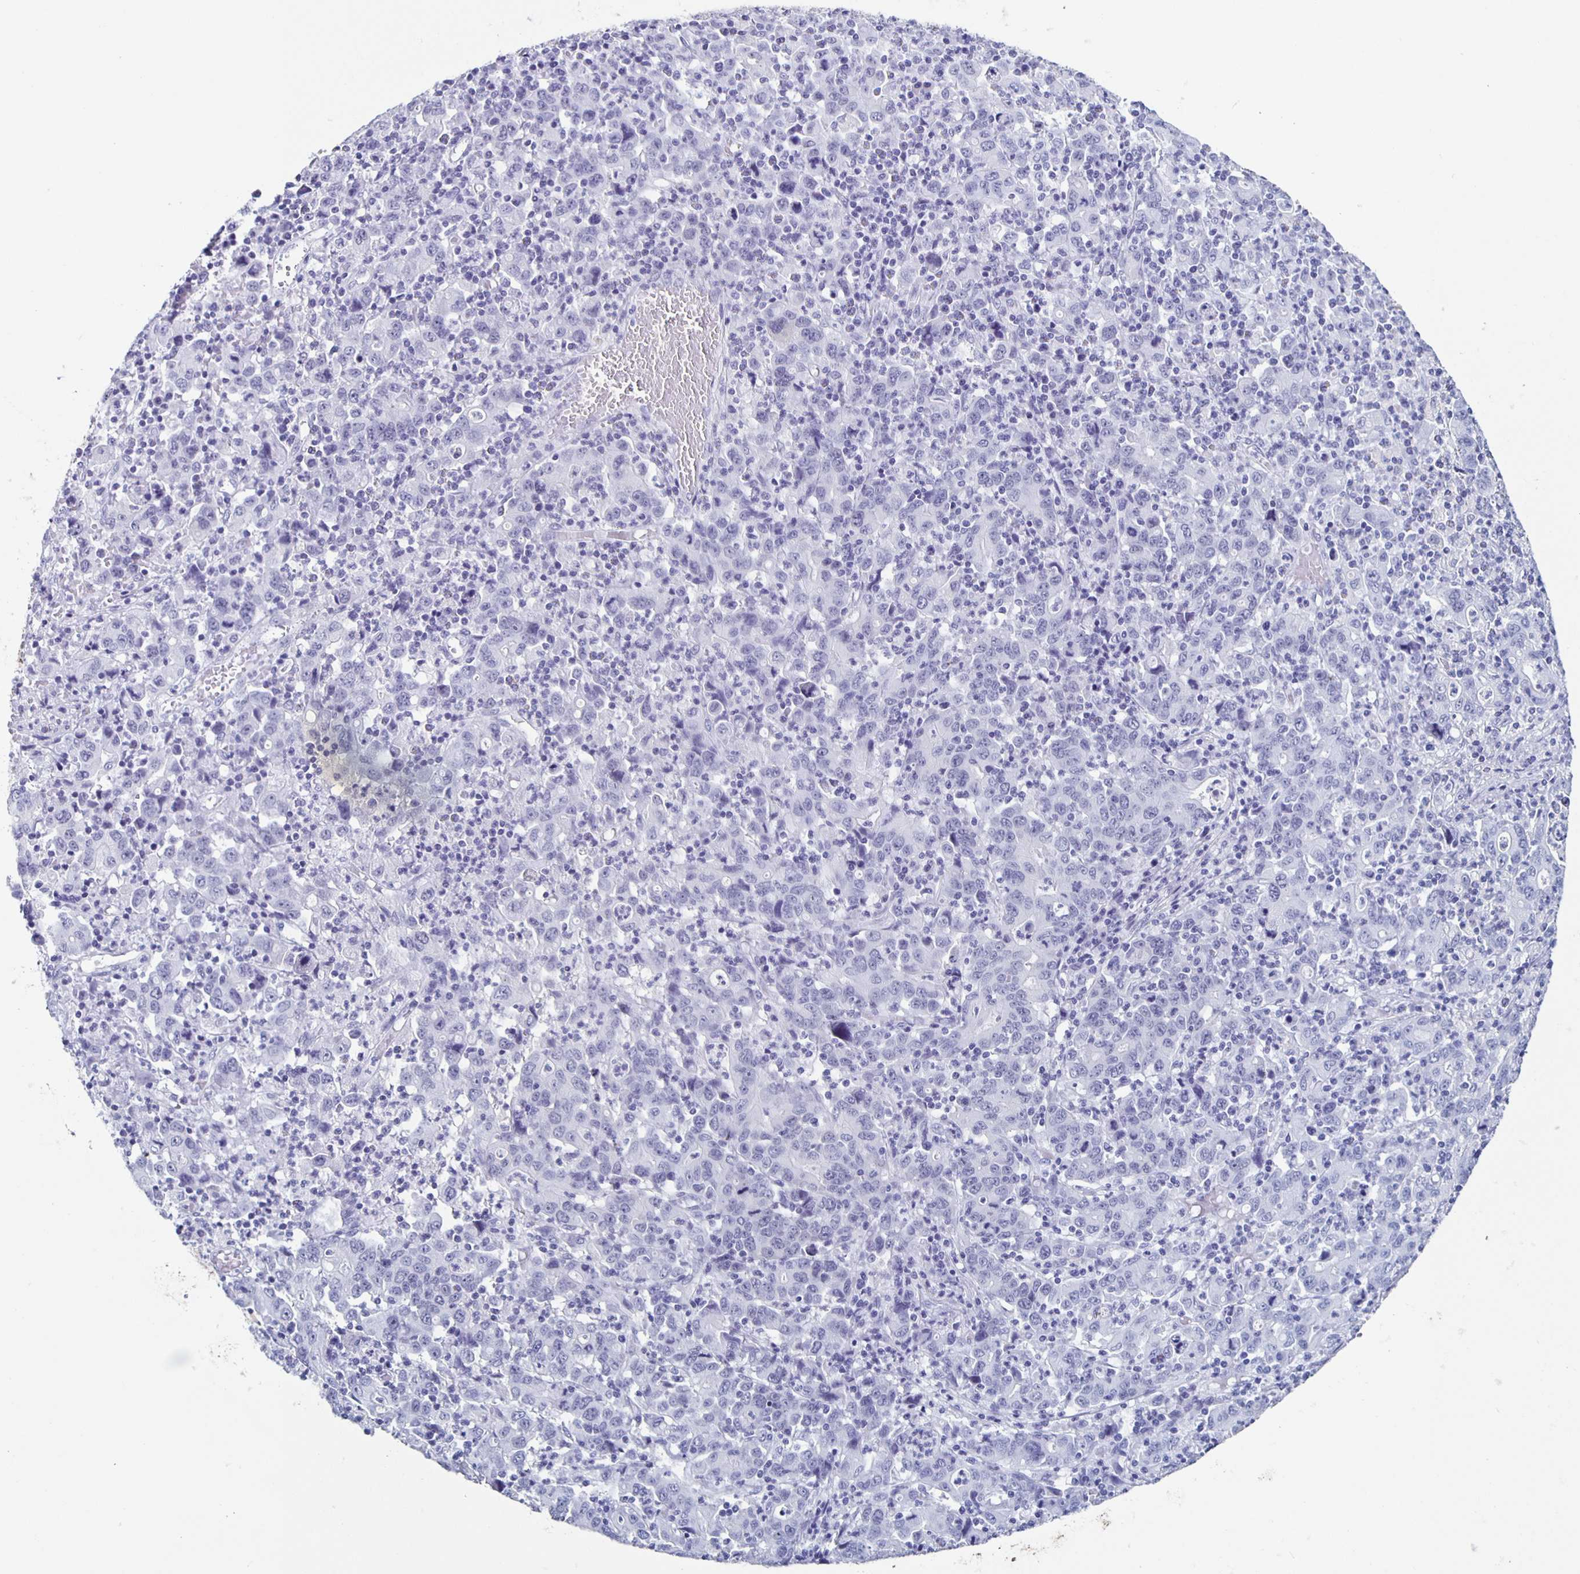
{"staining": {"intensity": "negative", "quantity": "none", "location": "none"}, "tissue": "stomach cancer", "cell_type": "Tumor cells", "image_type": "cancer", "snomed": [{"axis": "morphology", "description": "Adenocarcinoma, NOS"}, {"axis": "topography", "description": "Stomach, upper"}], "caption": "IHC histopathology image of stomach adenocarcinoma stained for a protein (brown), which displays no staining in tumor cells.", "gene": "TPPP", "patient": {"sex": "male", "age": 69}}